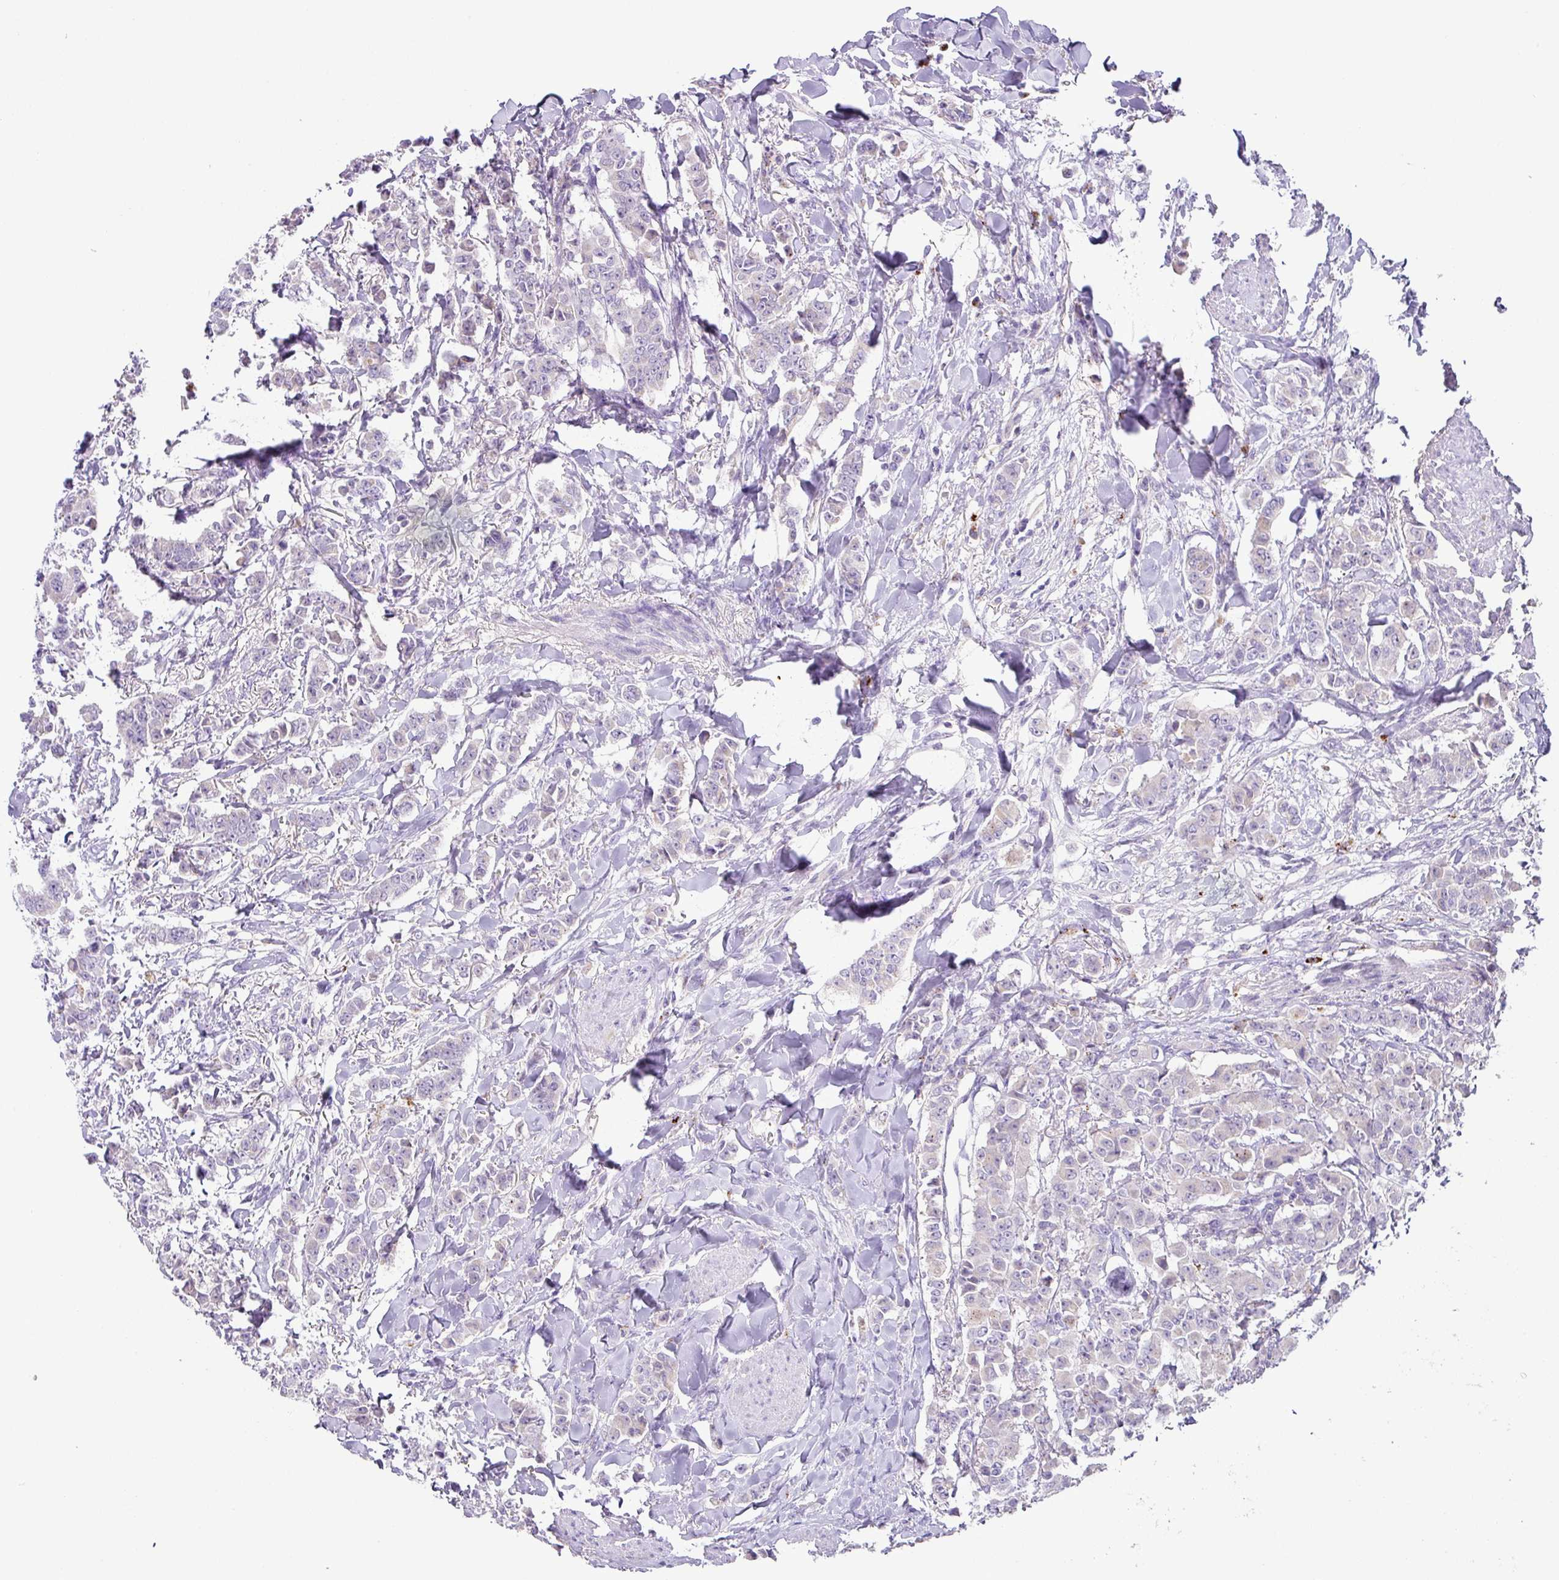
{"staining": {"intensity": "negative", "quantity": "none", "location": "none"}, "tissue": "breast cancer", "cell_type": "Tumor cells", "image_type": "cancer", "snomed": [{"axis": "morphology", "description": "Duct carcinoma"}, {"axis": "topography", "description": "Breast"}], "caption": "The IHC micrograph has no significant positivity in tumor cells of breast cancer (invasive ductal carcinoma) tissue.", "gene": "PLEKHH3", "patient": {"sex": "female", "age": 40}}